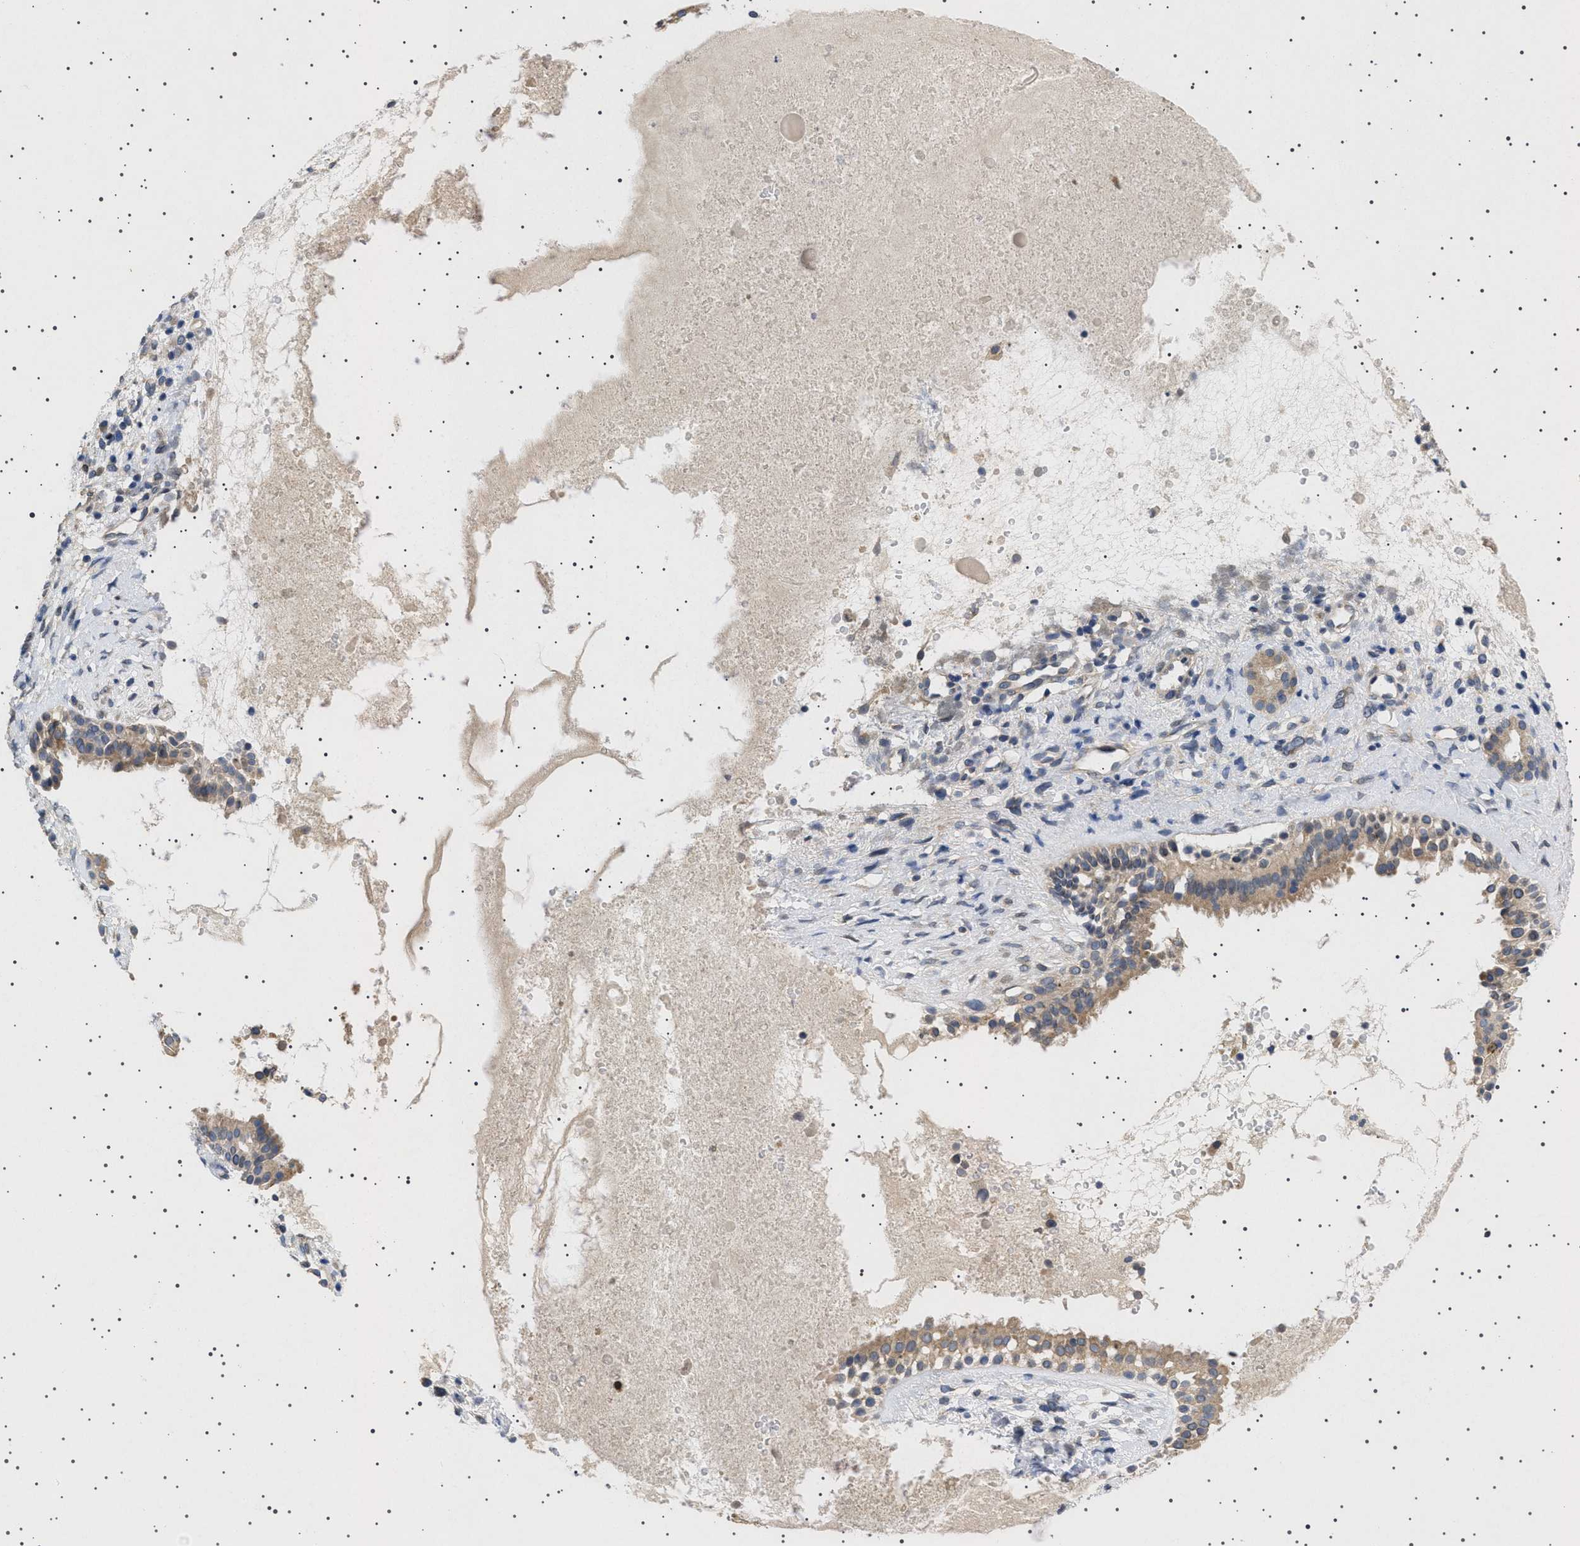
{"staining": {"intensity": "moderate", "quantity": ">75%", "location": "cytoplasmic/membranous"}, "tissue": "nasopharynx", "cell_type": "Respiratory epithelial cells", "image_type": "normal", "snomed": [{"axis": "morphology", "description": "Normal tissue, NOS"}, {"axis": "topography", "description": "Nasopharynx"}], "caption": "Unremarkable nasopharynx reveals moderate cytoplasmic/membranous positivity in about >75% of respiratory epithelial cells.", "gene": "NUP93", "patient": {"sex": "male", "age": 22}}